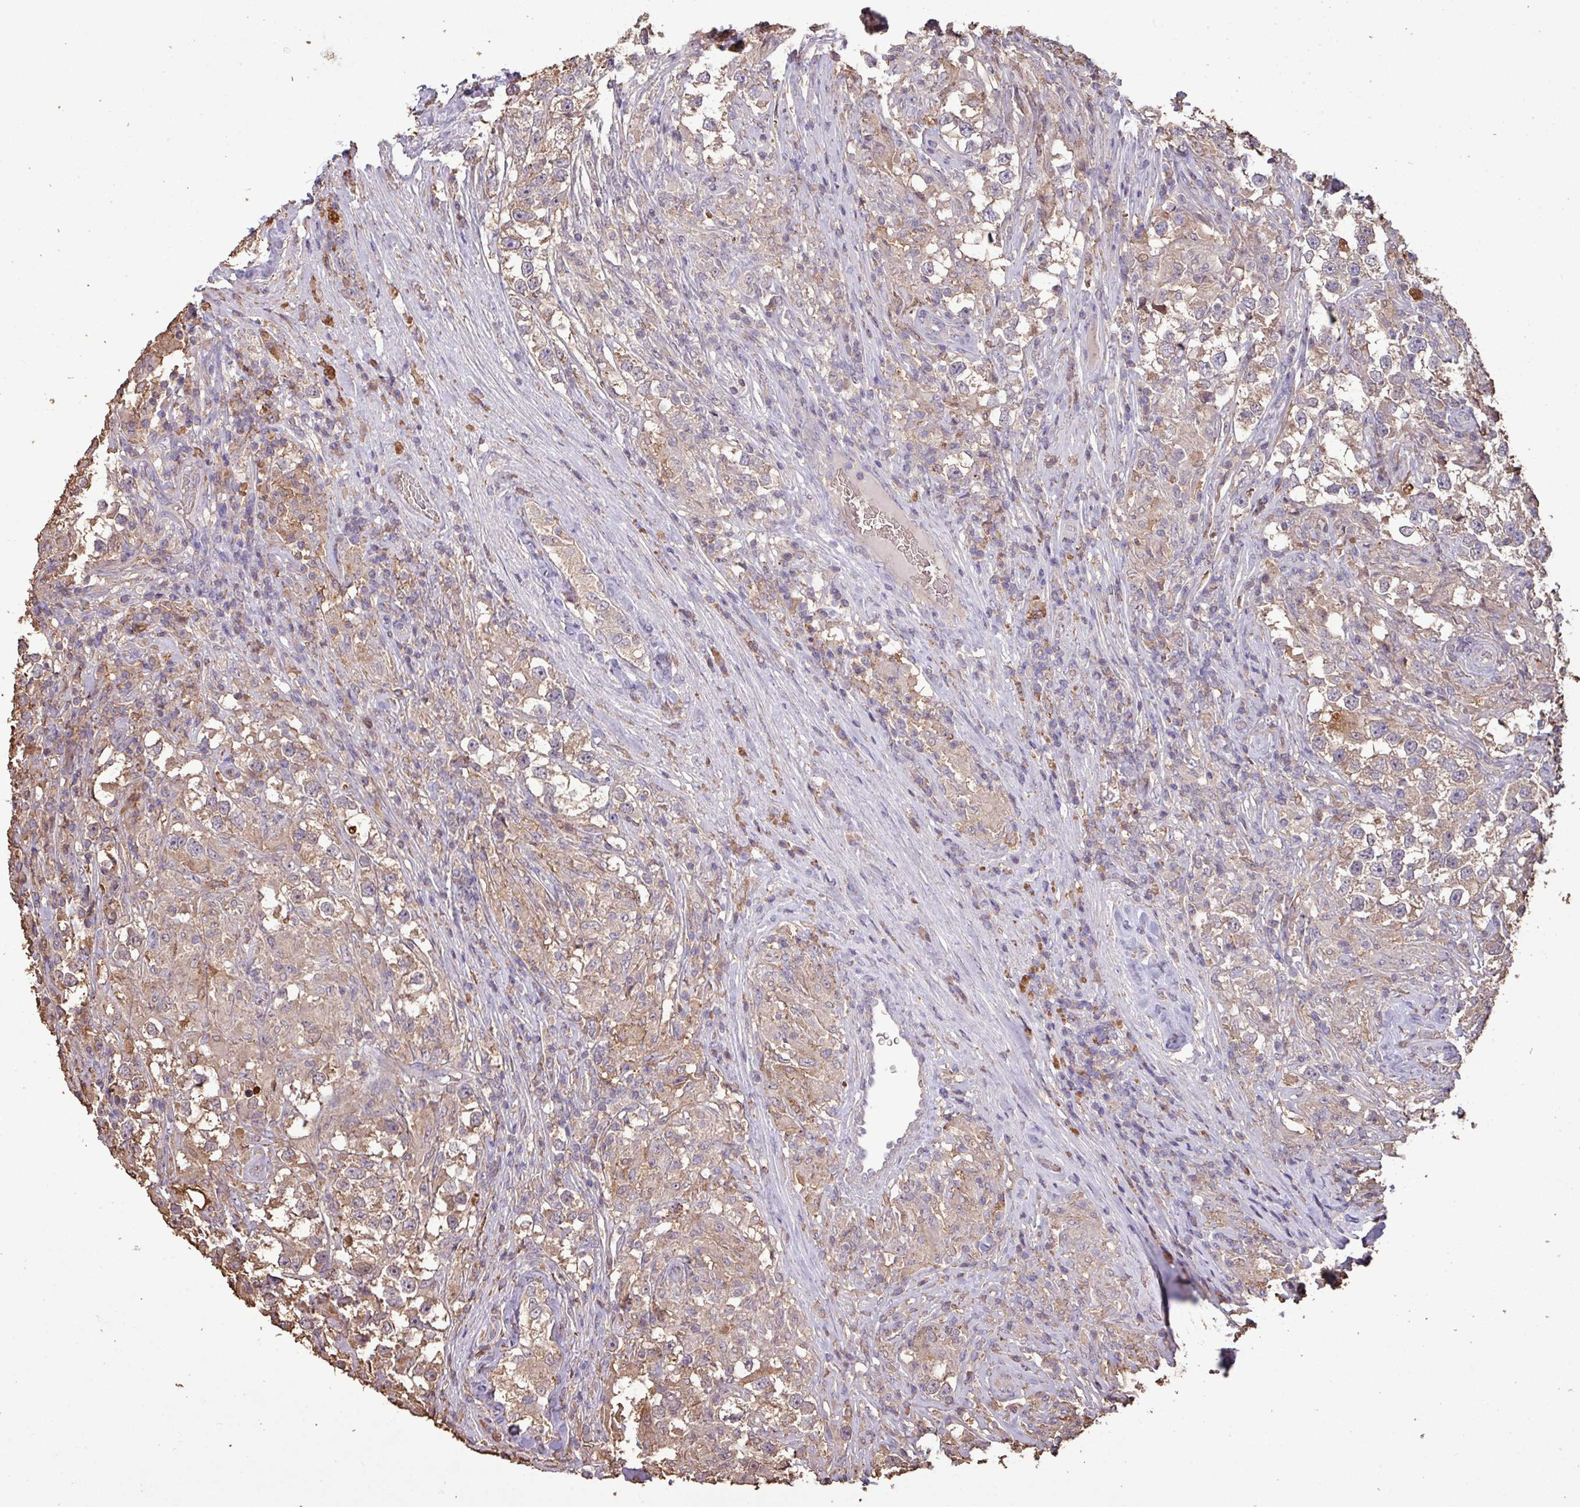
{"staining": {"intensity": "weak", "quantity": ">75%", "location": "cytoplasmic/membranous"}, "tissue": "testis cancer", "cell_type": "Tumor cells", "image_type": "cancer", "snomed": [{"axis": "morphology", "description": "Seminoma, NOS"}, {"axis": "topography", "description": "Testis"}], "caption": "A low amount of weak cytoplasmic/membranous expression is seen in about >75% of tumor cells in testis cancer tissue.", "gene": "CAMK2B", "patient": {"sex": "male", "age": 46}}